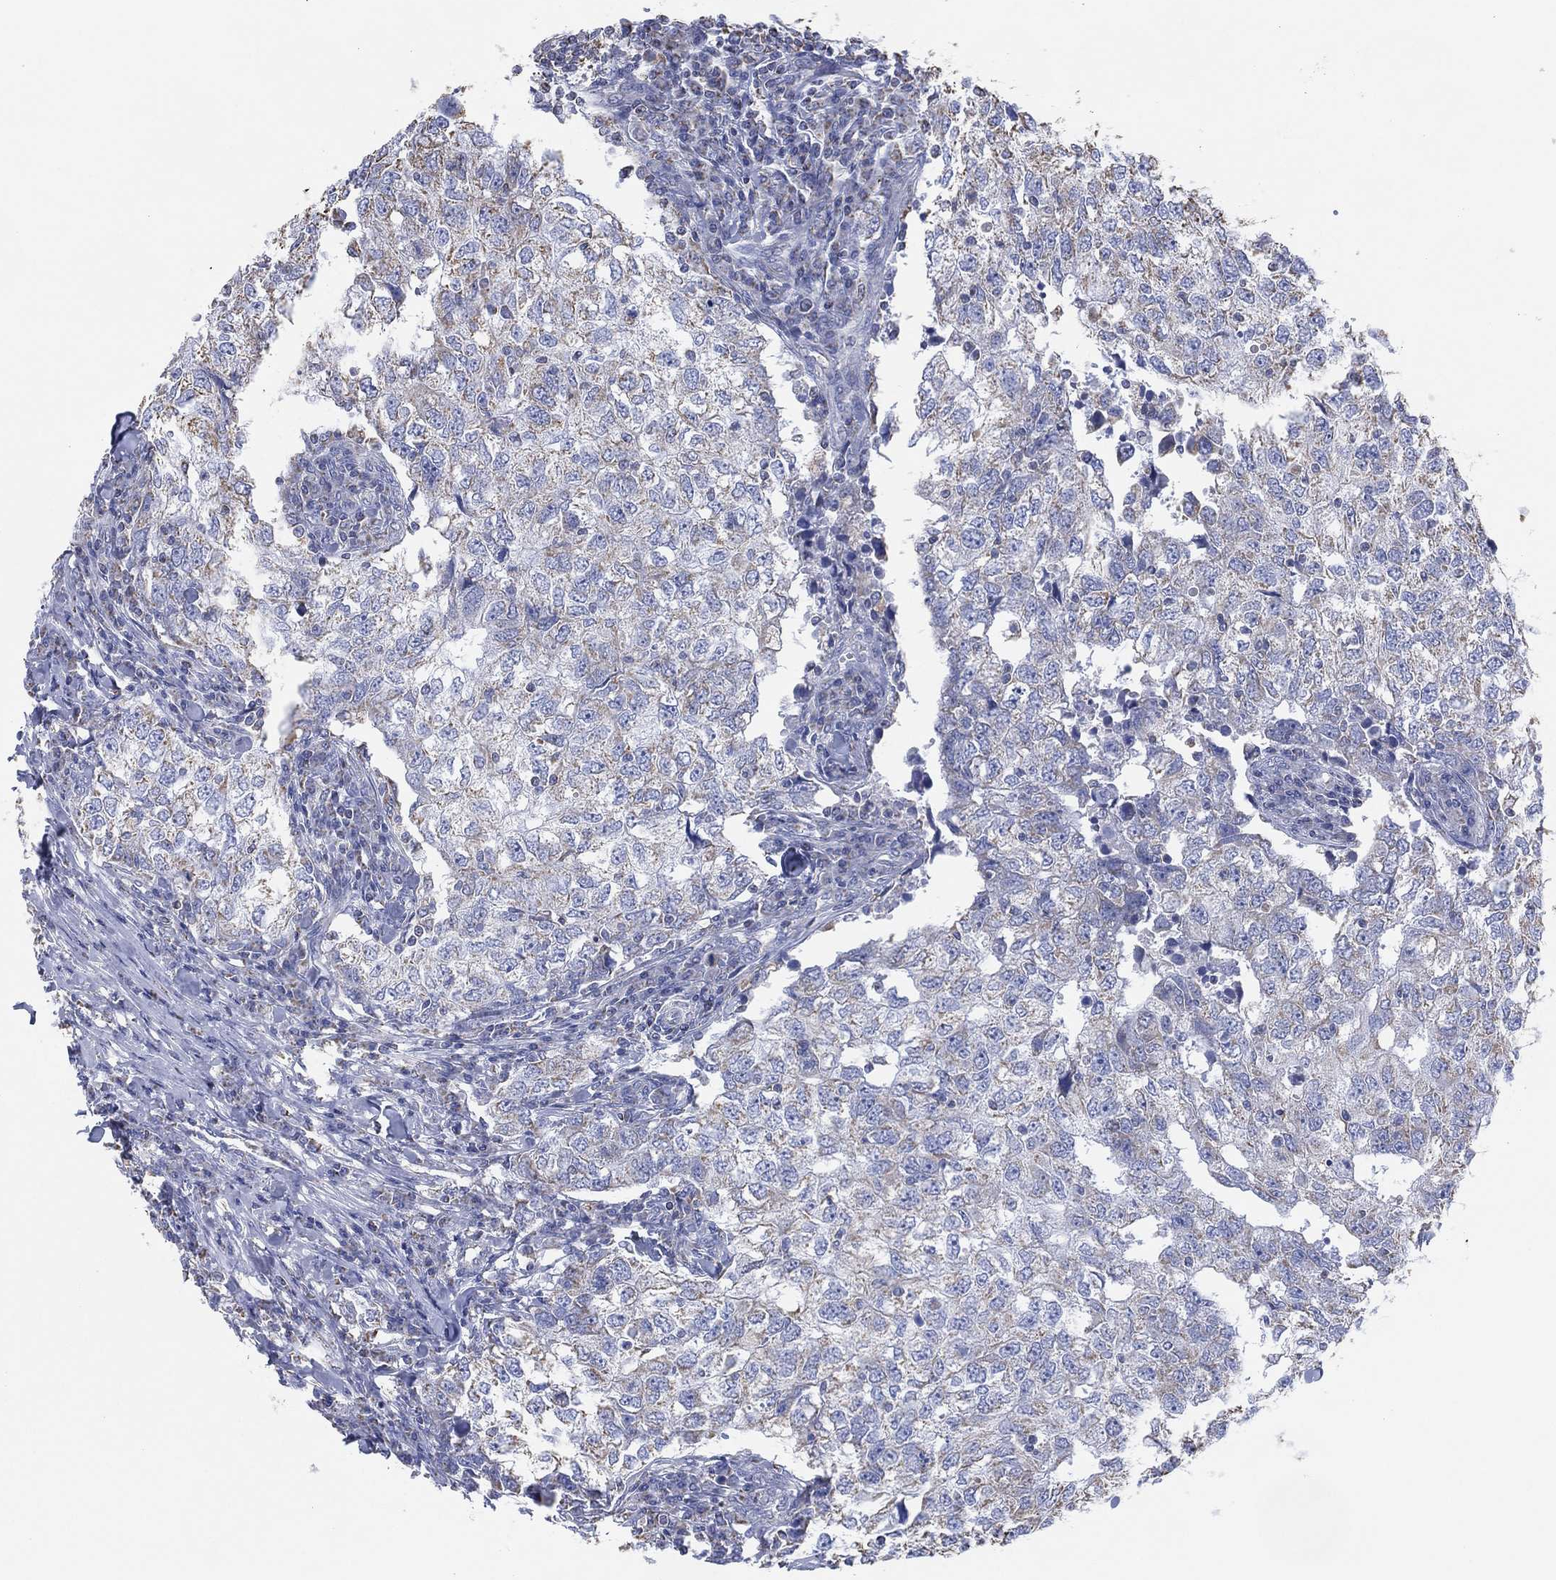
{"staining": {"intensity": "weak", "quantity": "<25%", "location": "cytoplasmic/membranous"}, "tissue": "breast cancer", "cell_type": "Tumor cells", "image_type": "cancer", "snomed": [{"axis": "morphology", "description": "Duct carcinoma"}, {"axis": "topography", "description": "Breast"}], "caption": "Tumor cells are negative for brown protein staining in breast cancer (invasive ductal carcinoma).", "gene": "CFTR", "patient": {"sex": "female", "age": 30}}